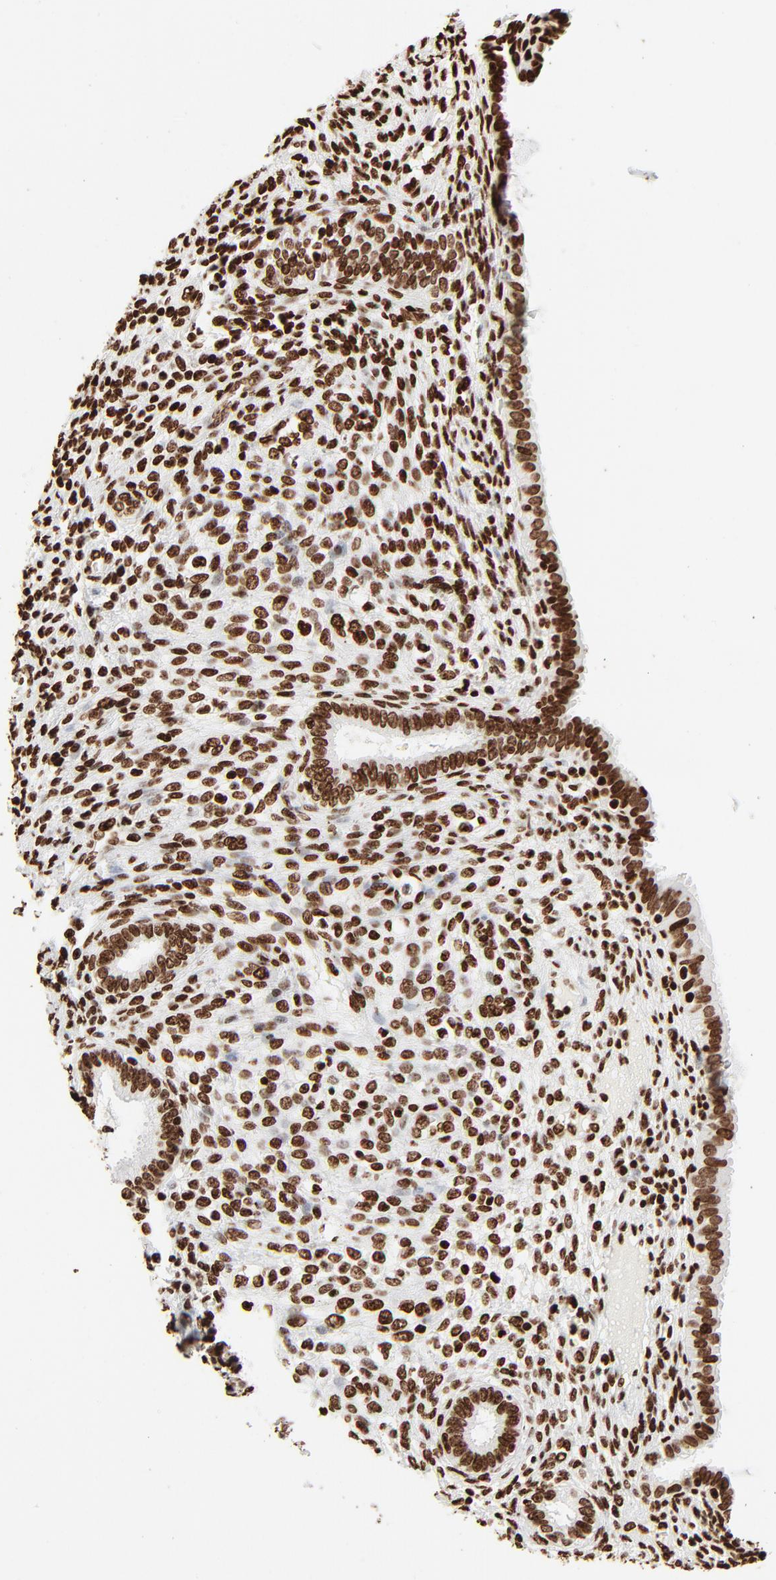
{"staining": {"intensity": "strong", "quantity": ">75%", "location": "nuclear"}, "tissue": "endometrium", "cell_type": "Cells in endometrial stroma", "image_type": "normal", "snomed": [{"axis": "morphology", "description": "Normal tissue, NOS"}, {"axis": "topography", "description": "Endometrium"}], "caption": "Endometrium stained with DAB (3,3'-diaminobenzidine) immunohistochemistry (IHC) displays high levels of strong nuclear staining in approximately >75% of cells in endometrial stroma.", "gene": "HMGB1", "patient": {"sex": "female", "age": 72}}